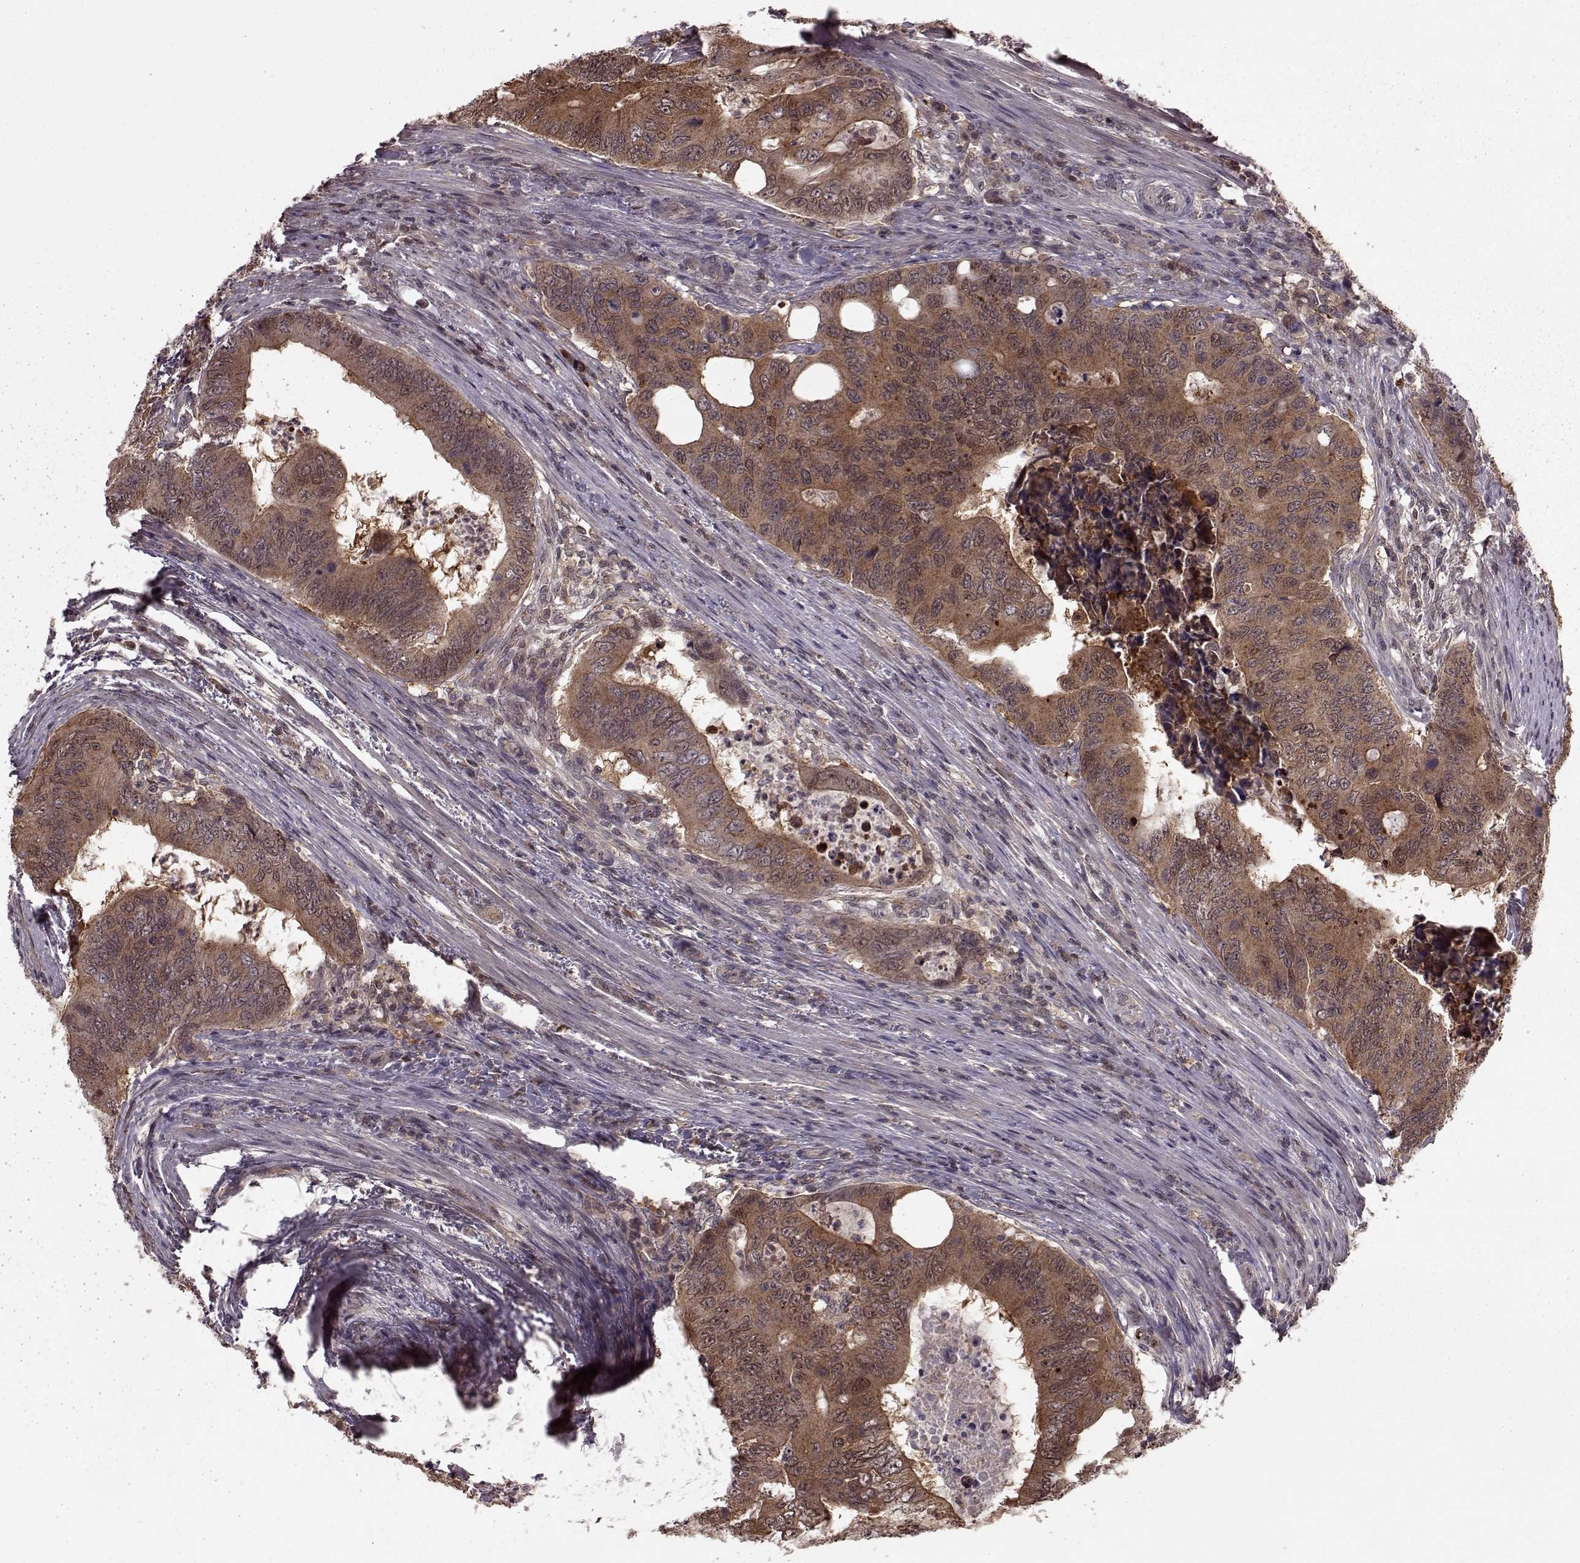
{"staining": {"intensity": "moderate", "quantity": ">75%", "location": "cytoplasmic/membranous"}, "tissue": "colorectal cancer", "cell_type": "Tumor cells", "image_type": "cancer", "snomed": [{"axis": "morphology", "description": "Adenocarcinoma, NOS"}, {"axis": "topography", "description": "Colon"}], "caption": "IHC (DAB (3,3'-diaminobenzidine)) staining of human adenocarcinoma (colorectal) demonstrates moderate cytoplasmic/membranous protein staining in about >75% of tumor cells.", "gene": "GSS", "patient": {"sex": "male", "age": 53}}